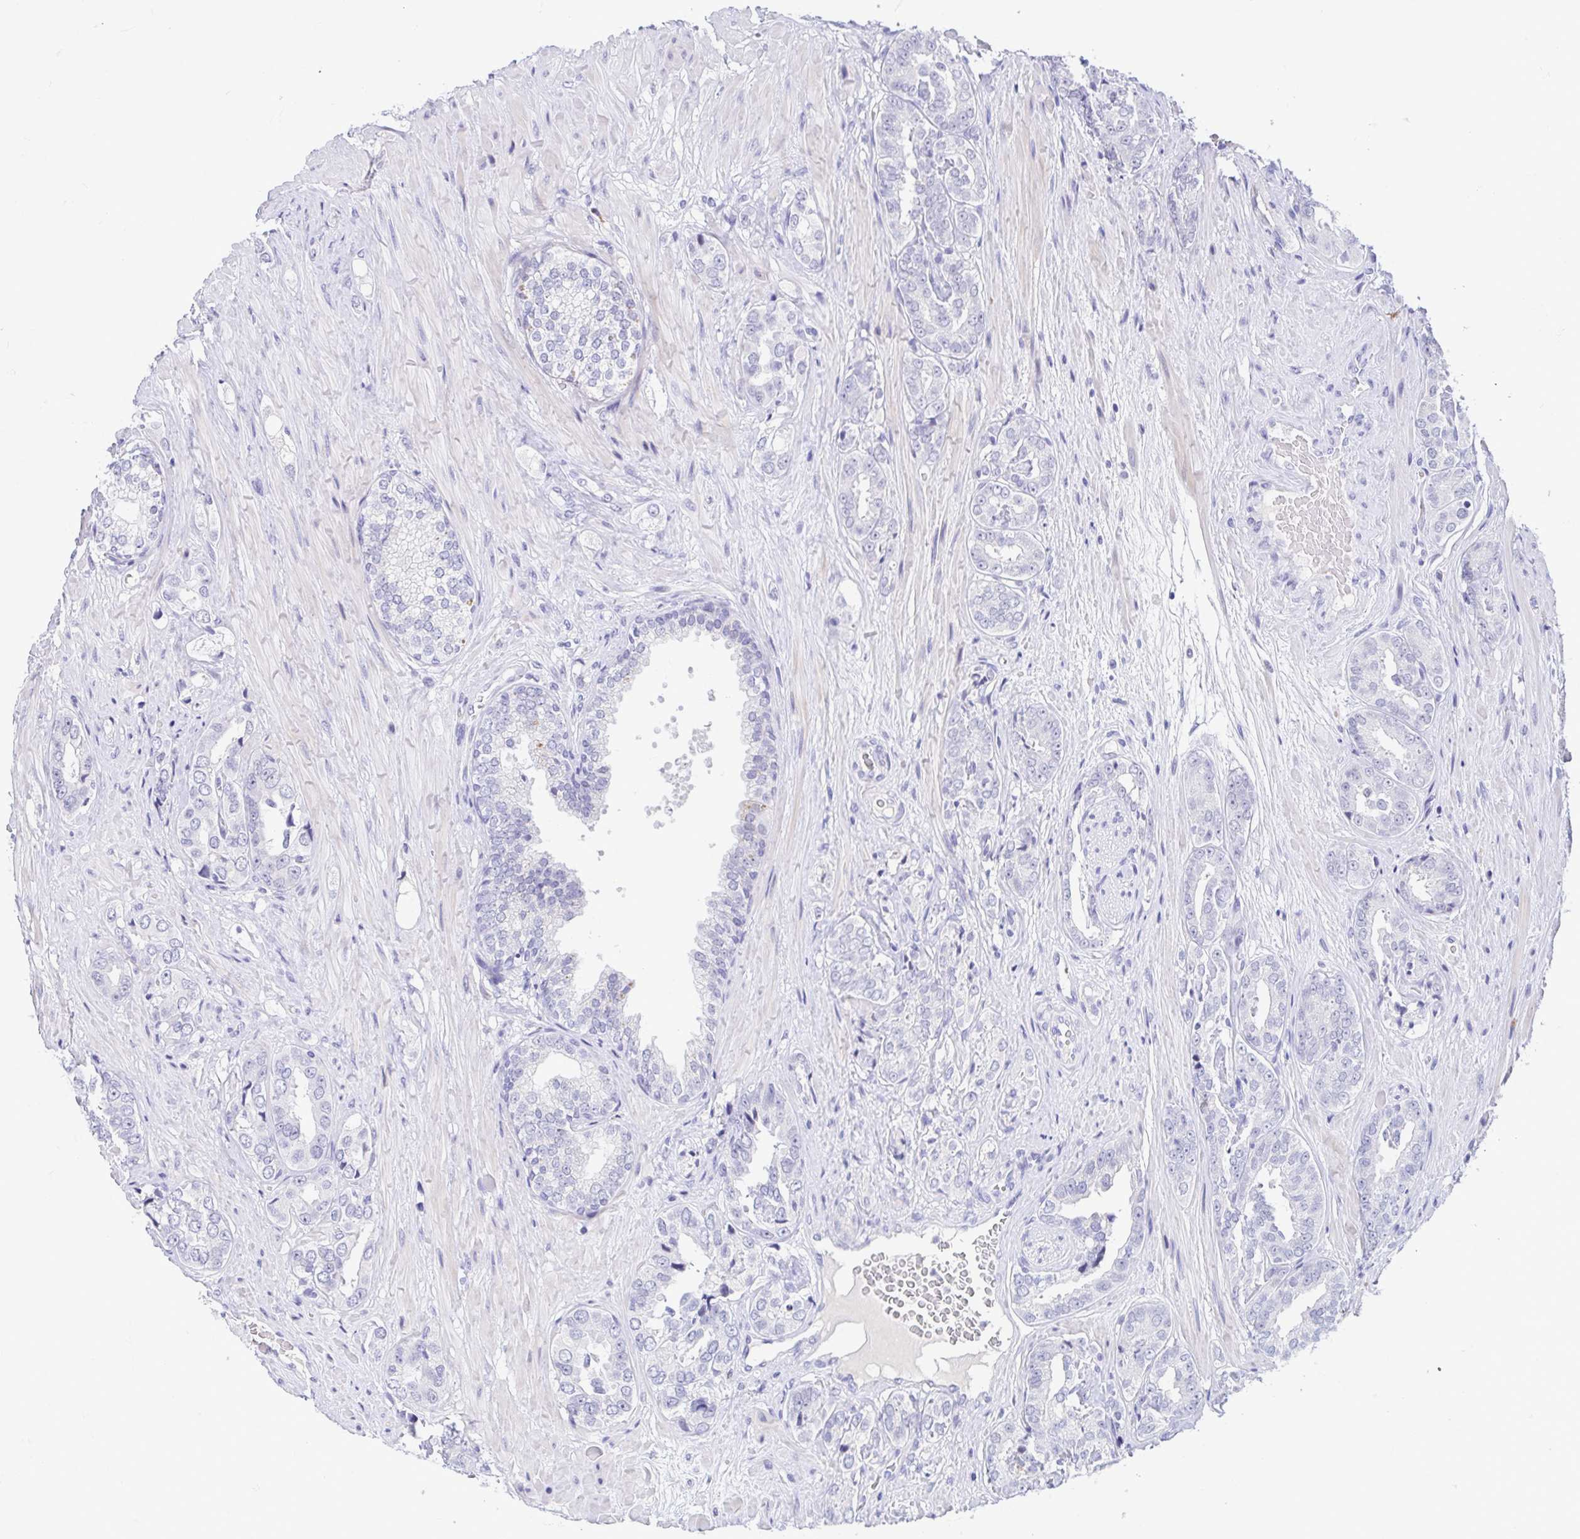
{"staining": {"intensity": "negative", "quantity": "none", "location": "none"}, "tissue": "prostate cancer", "cell_type": "Tumor cells", "image_type": "cancer", "snomed": [{"axis": "morphology", "description": "Adenocarcinoma, High grade"}, {"axis": "topography", "description": "Prostate"}], "caption": "IHC histopathology image of neoplastic tissue: high-grade adenocarcinoma (prostate) stained with DAB reveals no significant protein positivity in tumor cells.", "gene": "PERM1", "patient": {"sex": "male", "age": 71}}